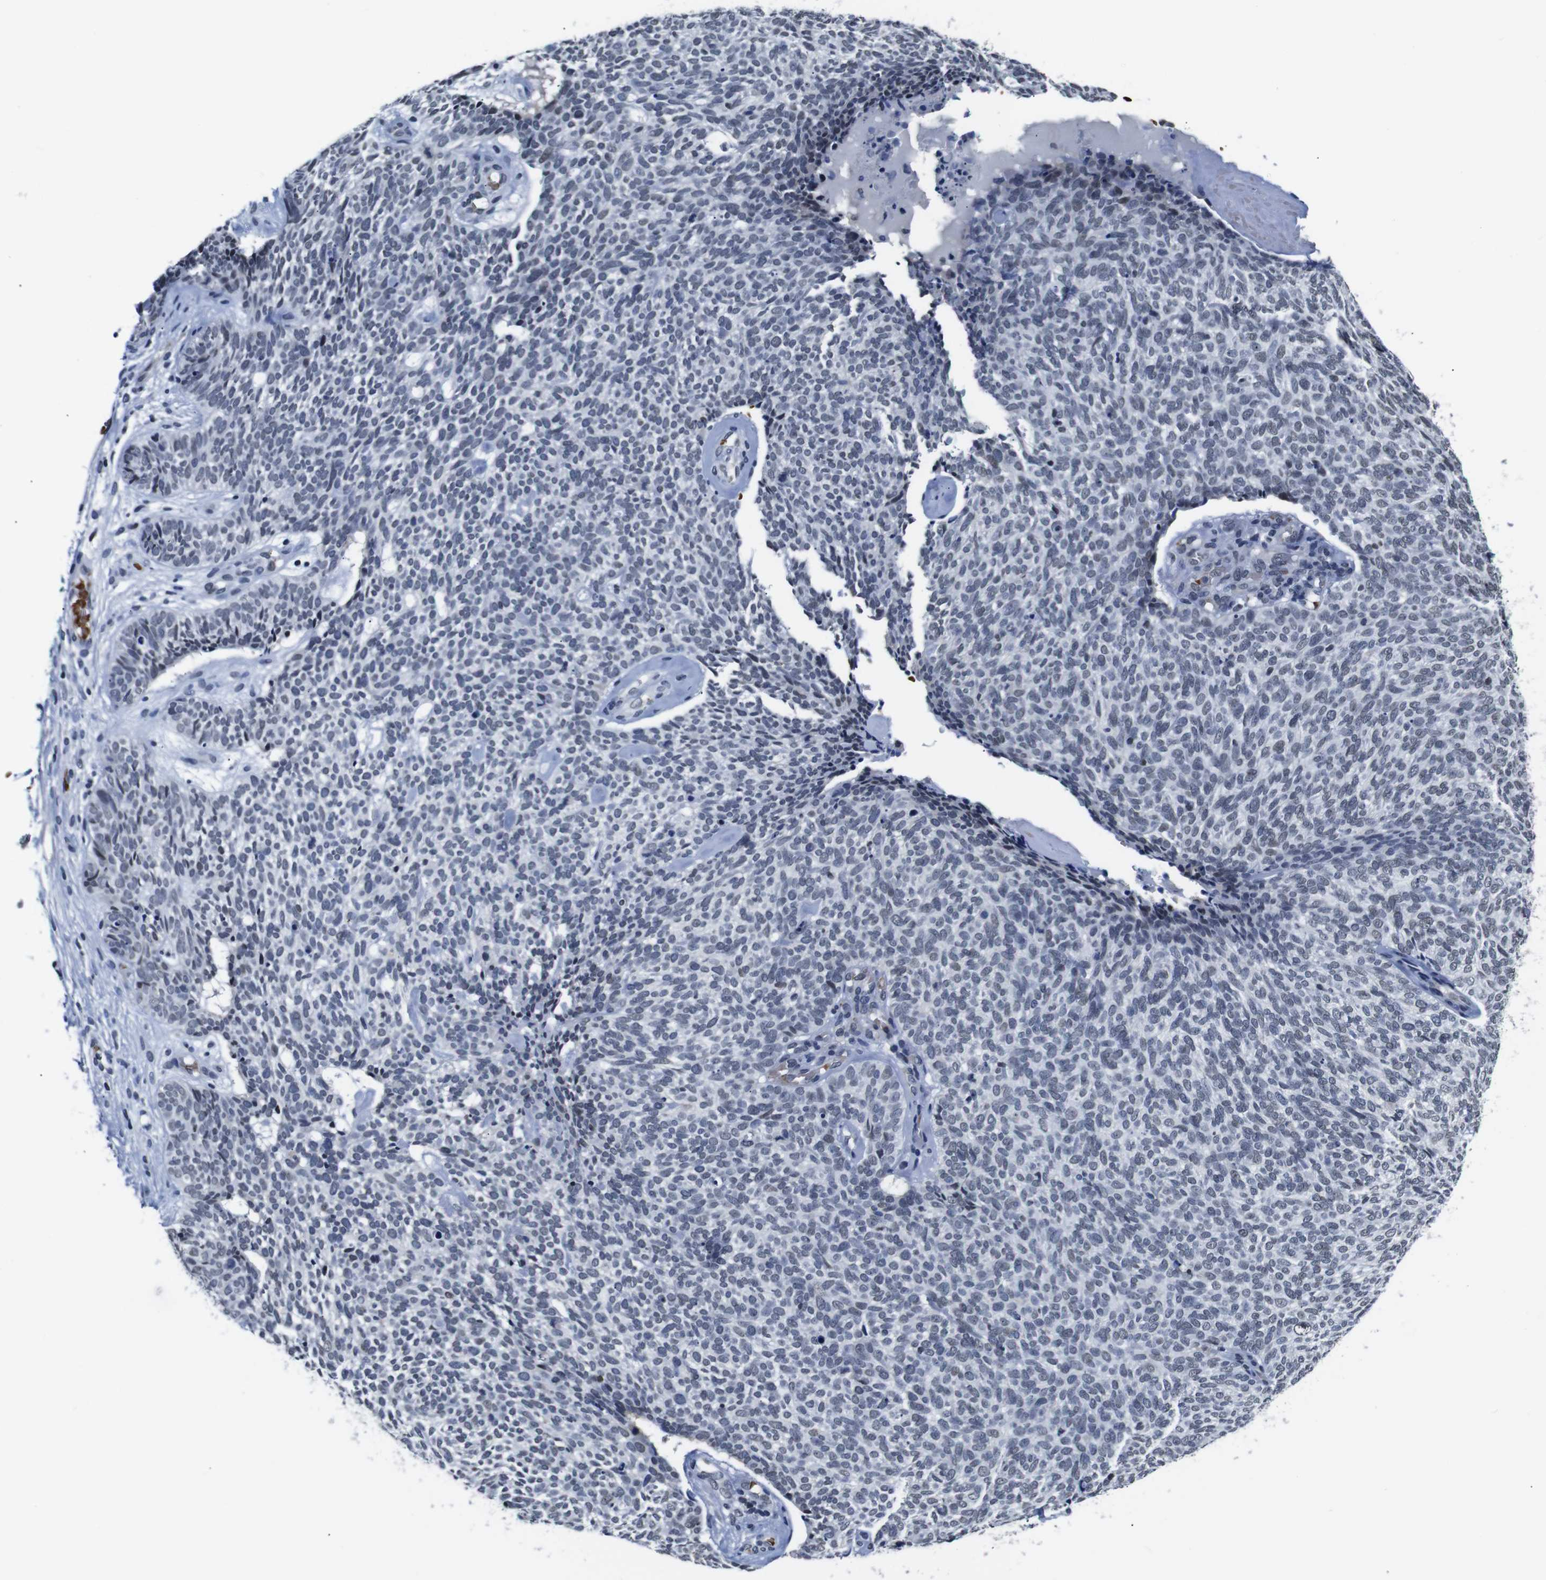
{"staining": {"intensity": "negative", "quantity": "none", "location": "none"}, "tissue": "skin cancer", "cell_type": "Tumor cells", "image_type": "cancer", "snomed": [{"axis": "morphology", "description": "Basal cell carcinoma"}, {"axis": "topography", "description": "Skin"}], "caption": "A high-resolution micrograph shows immunohistochemistry (IHC) staining of skin cancer (basal cell carcinoma), which demonstrates no significant staining in tumor cells.", "gene": "ILDR2", "patient": {"sex": "female", "age": 84}}